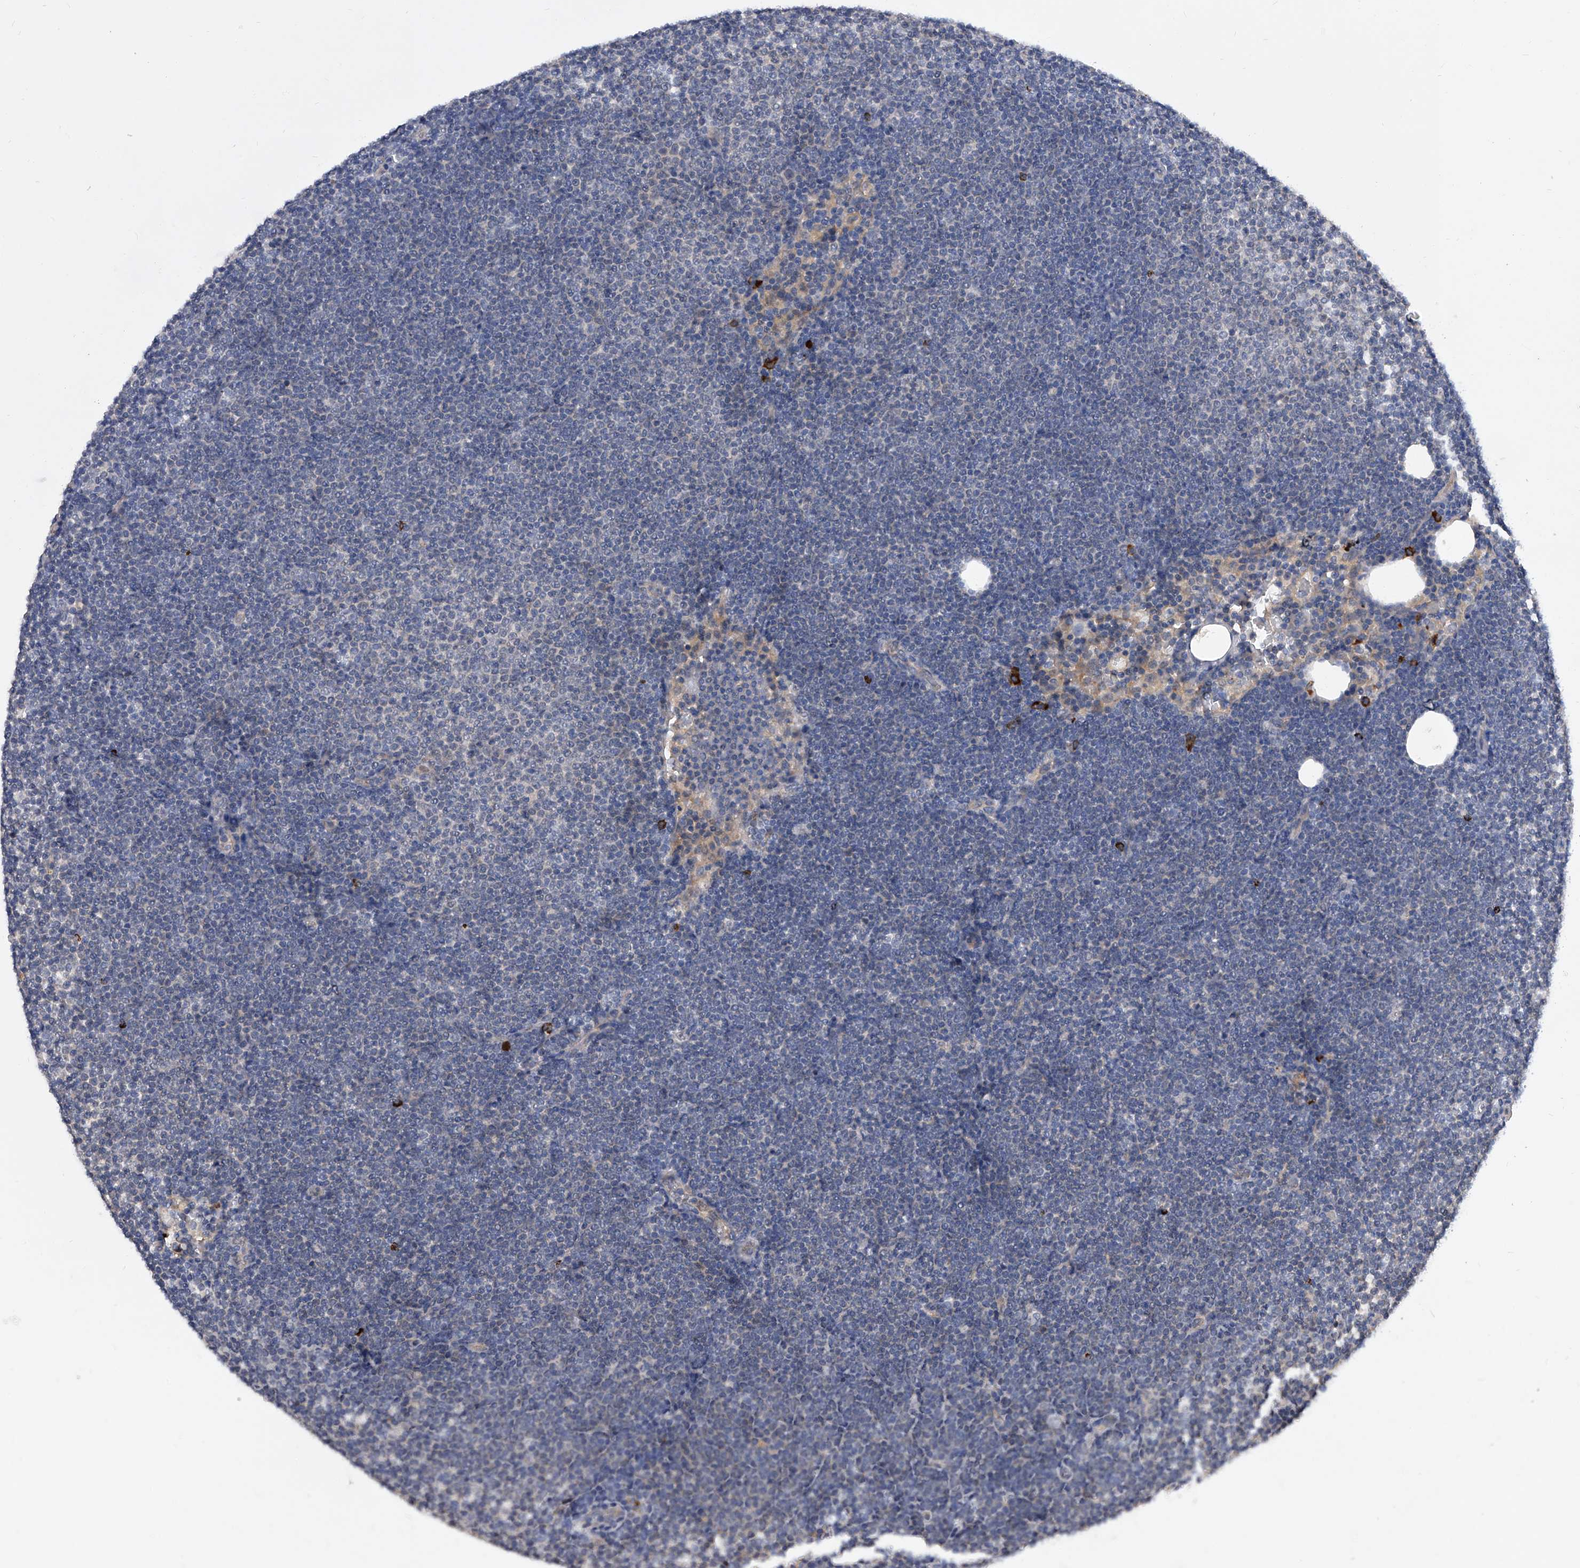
{"staining": {"intensity": "negative", "quantity": "none", "location": "none"}, "tissue": "lymphoma", "cell_type": "Tumor cells", "image_type": "cancer", "snomed": [{"axis": "morphology", "description": "Malignant lymphoma, non-Hodgkin's type, Low grade"}, {"axis": "topography", "description": "Lymph node"}], "caption": "Lymphoma stained for a protein using IHC displays no positivity tumor cells.", "gene": "ZNF25", "patient": {"sex": "female", "age": 53}}